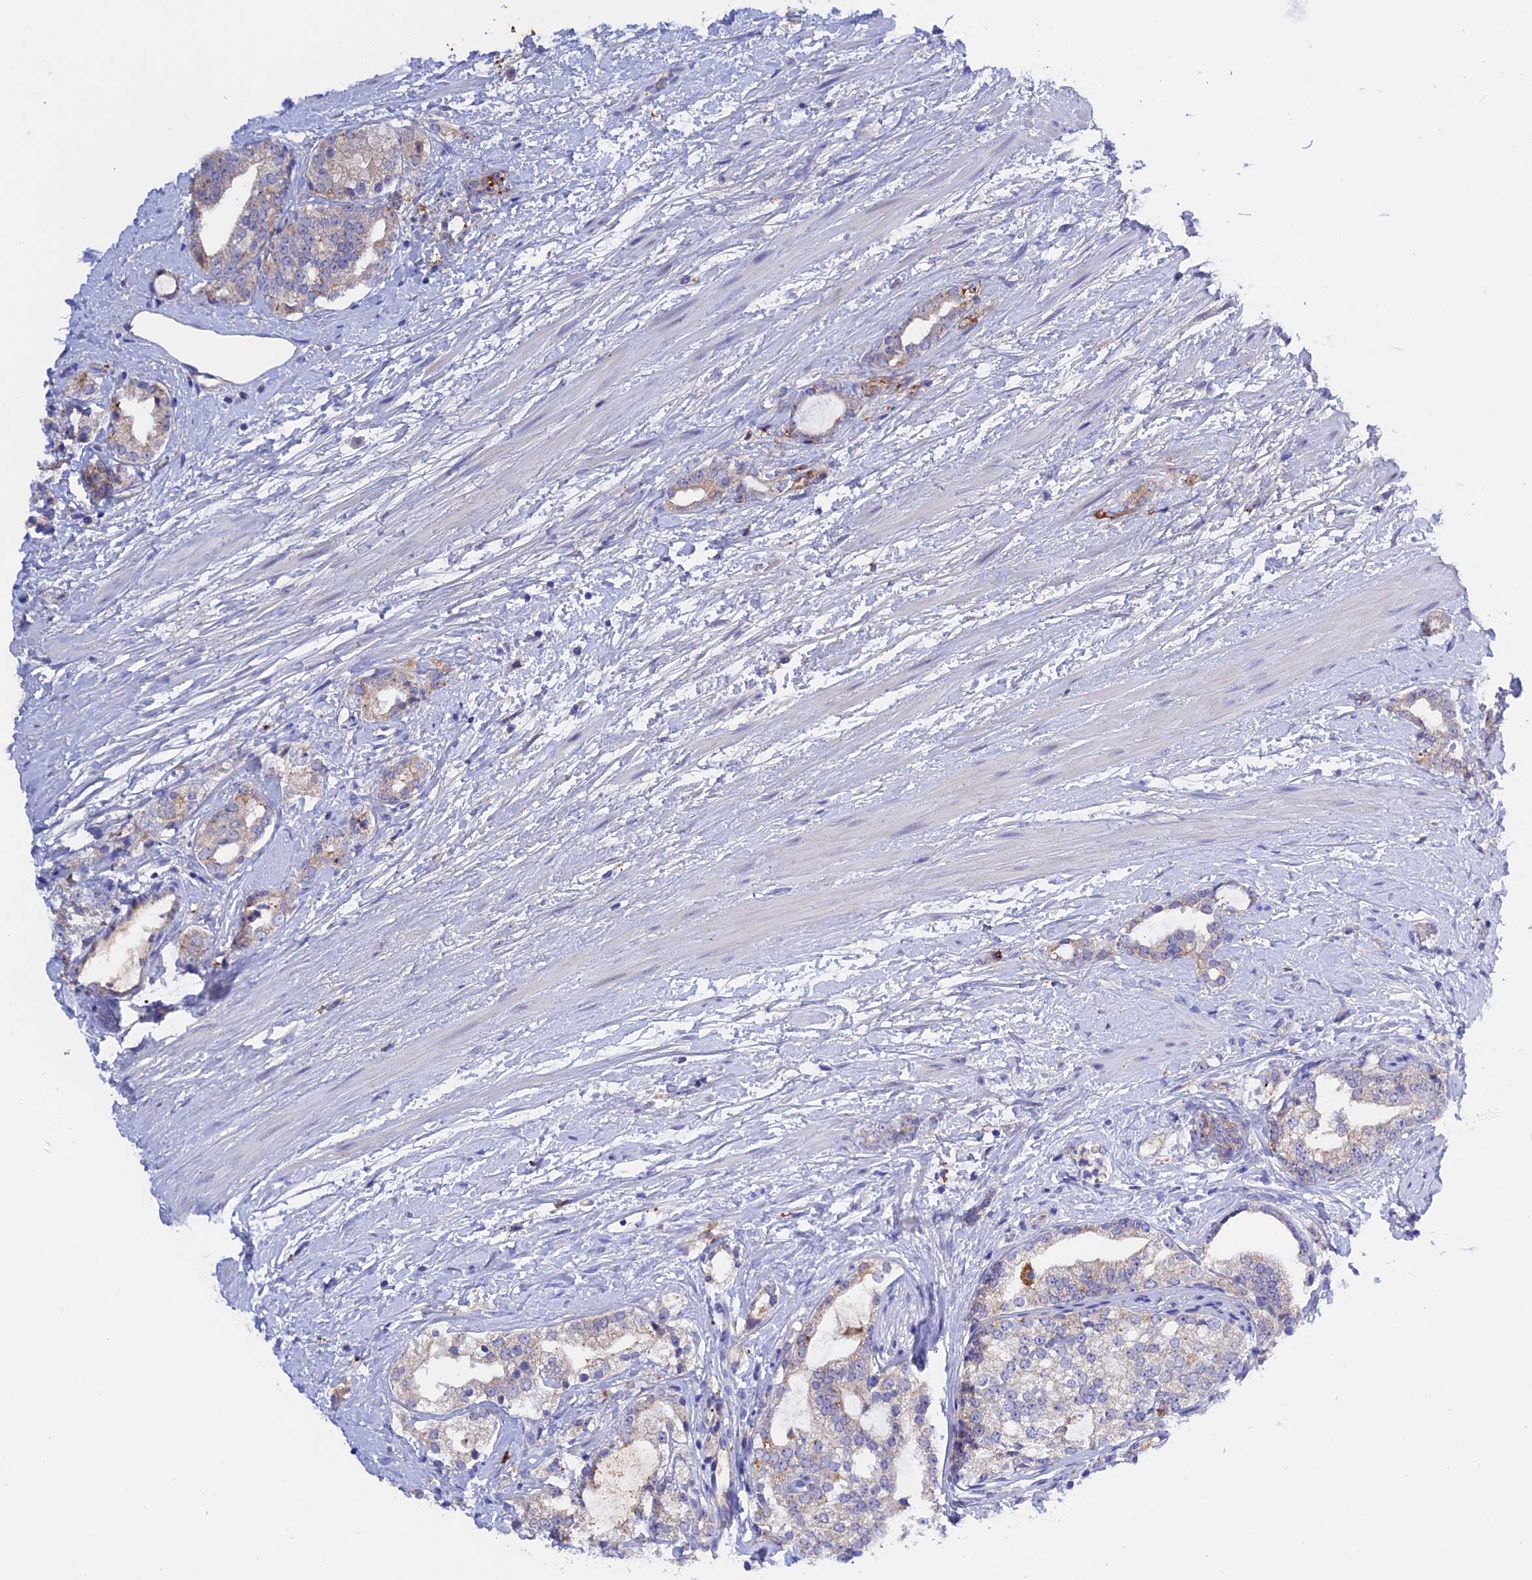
{"staining": {"intensity": "negative", "quantity": "none", "location": "none"}, "tissue": "prostate cancer", "cell_type": "Tumor cells", "image_type": "cancer", "snomed": [{"axis": "morphology", "description": "Adenocarcinoma, High grade"}, {"axis": "topography", "description": "Prostate"}], "caption": "The photomicrograph shows no staining of tumor cells in high-grade adenocarcinoma (prostate). (Stains: DAB (3,3'-diaminobenzidine) immunohistochemistry with hematoxylin counter stain, Microscopy: brightfield microscopy at high magnification).", "gene": "GK5", "patient": {"sex": "male", "age": 64}}